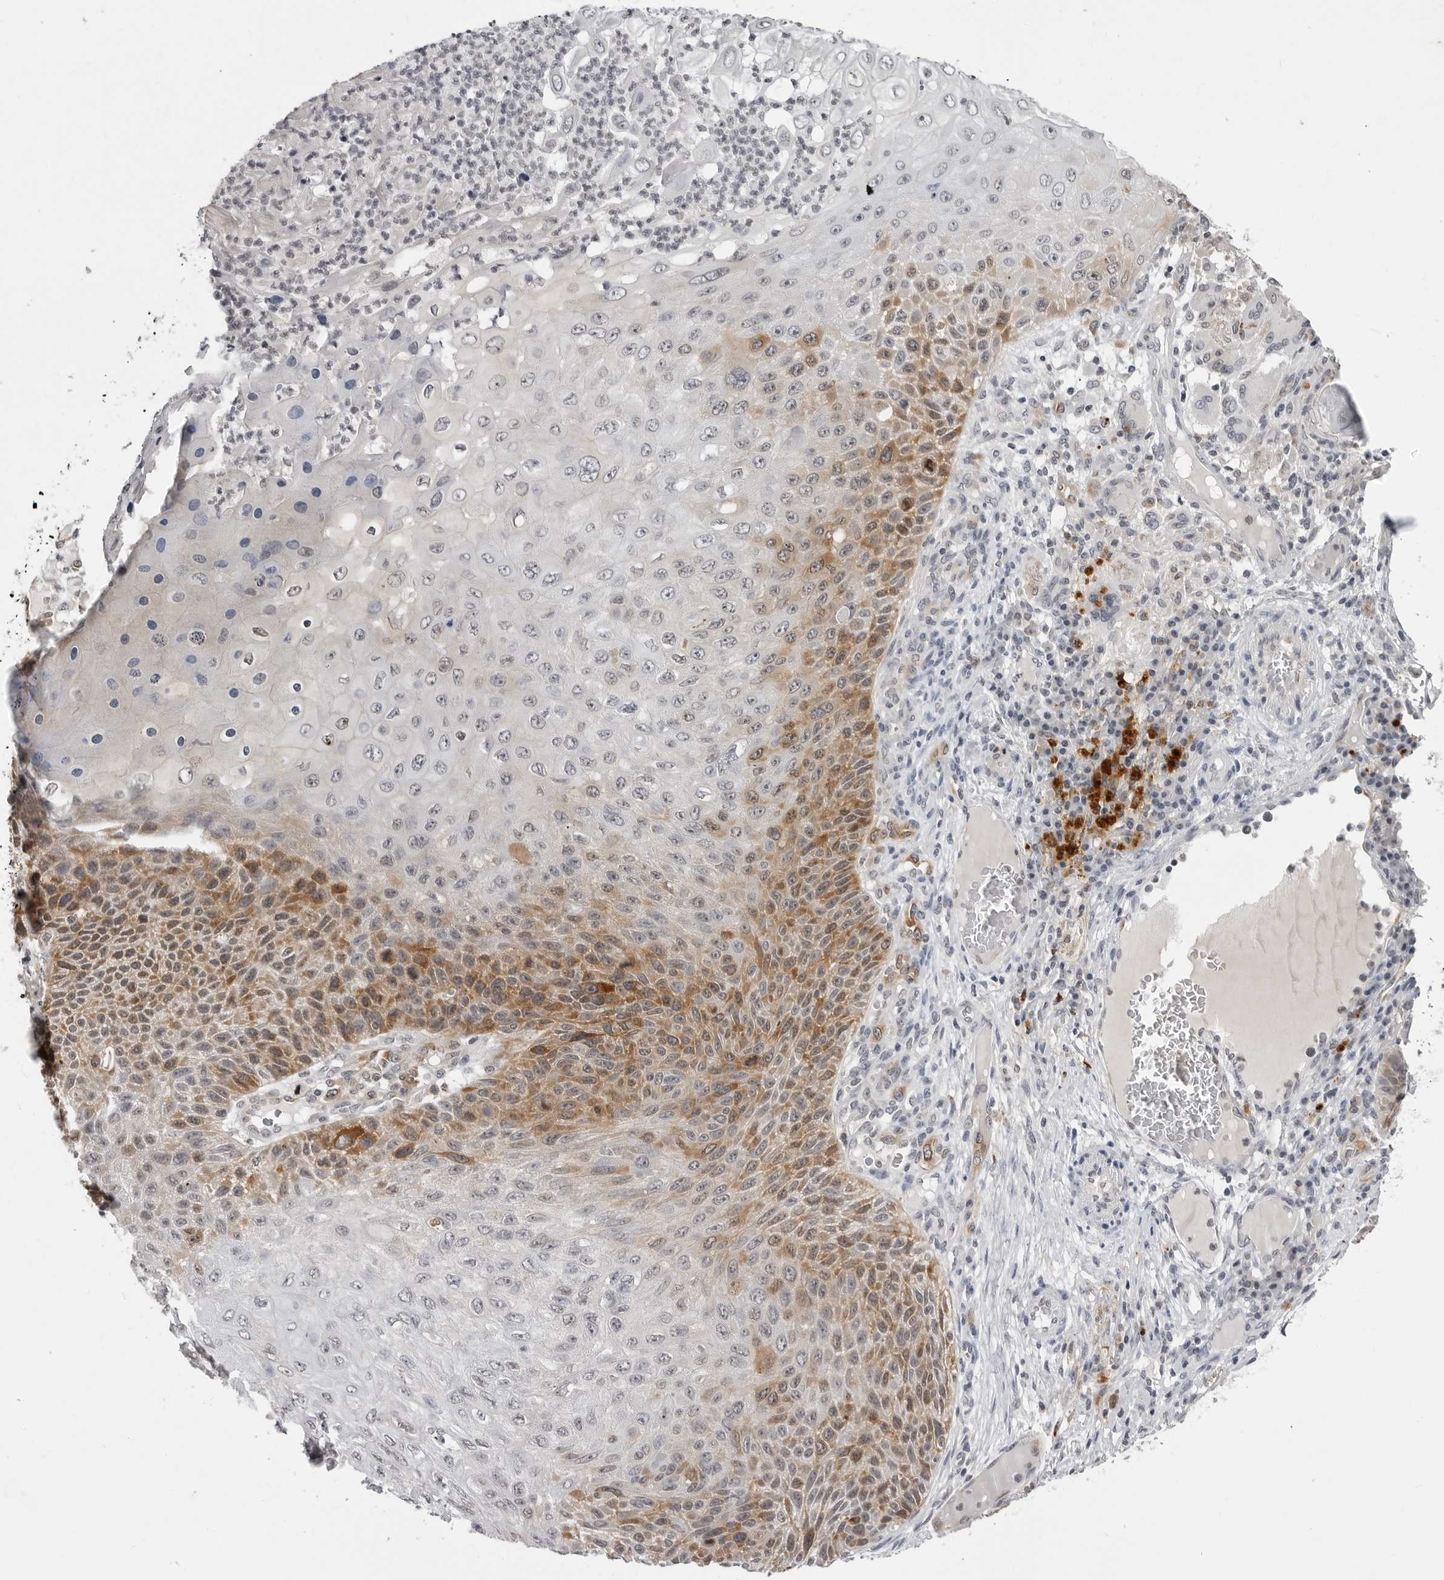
{"staining": {"intensity": "moderate", "quantity": "<25%", "location": "cytoplasmic/membranous"}, "tissue": "skin cancer", "cell_type": "Tumor cells", "image_type": "cancer", "snomed": [{"axis": "morphology", "description": "Squamous cell carcinoma, NOS"}, {"axis": "topography", "description": "Skin"}], "caption": "Skin cancer (squamous cell carcinoma) tissue displays moderate cytoplasmic/membranous staining in about <25% of tumor cells, visualized by immunohistochemistry.", "gene": "RRM1", "patient": {"sex": "female", "age": 88}}